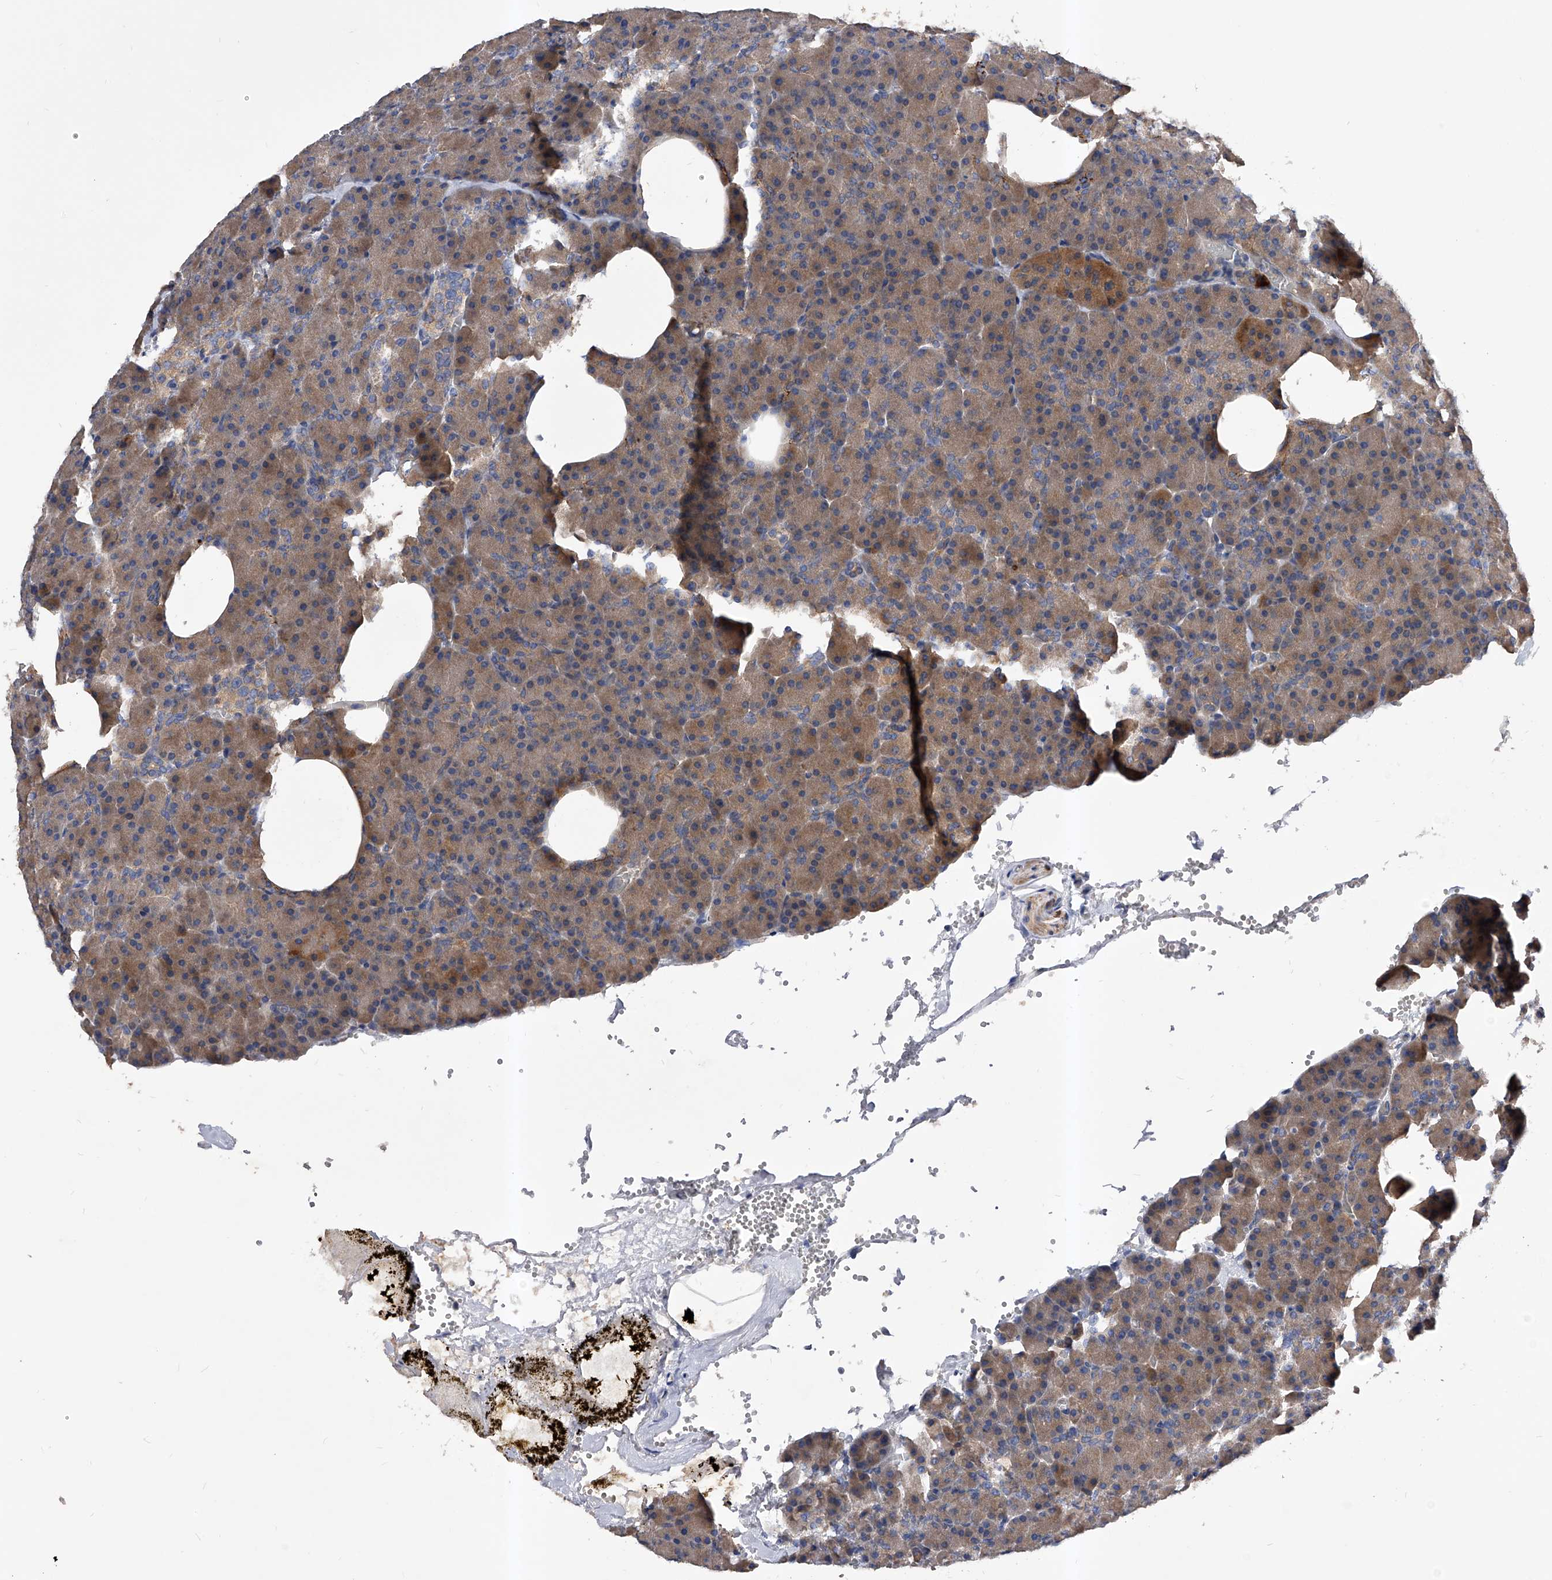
{"staining": {"intensity": "moderate", "quantity": "25%-75%", "location": "cytoplasmic/membranous"}, "tissue": "pancreas", "cell_type": "Exocrine glandular cells", "image_type": "normal", "snomed": [{"axis": "morphology", "description": "Normal tissue, NOS"}, {"axis": "morphology", "description": "Carcinoid, malignant, NOS"}, {"axis": "topography", "description": "Pancreas"}], "caption": "A micrograph of human pancreas stained for a protein reveals moderate cytoplasmic/membranous brown staining in exocrine glandular cells. (DAB IHC, brown staining for protein, blue staining for nuclei).", "gene": "ARL4C", "patient": {"sex": "female", "age": 35}}